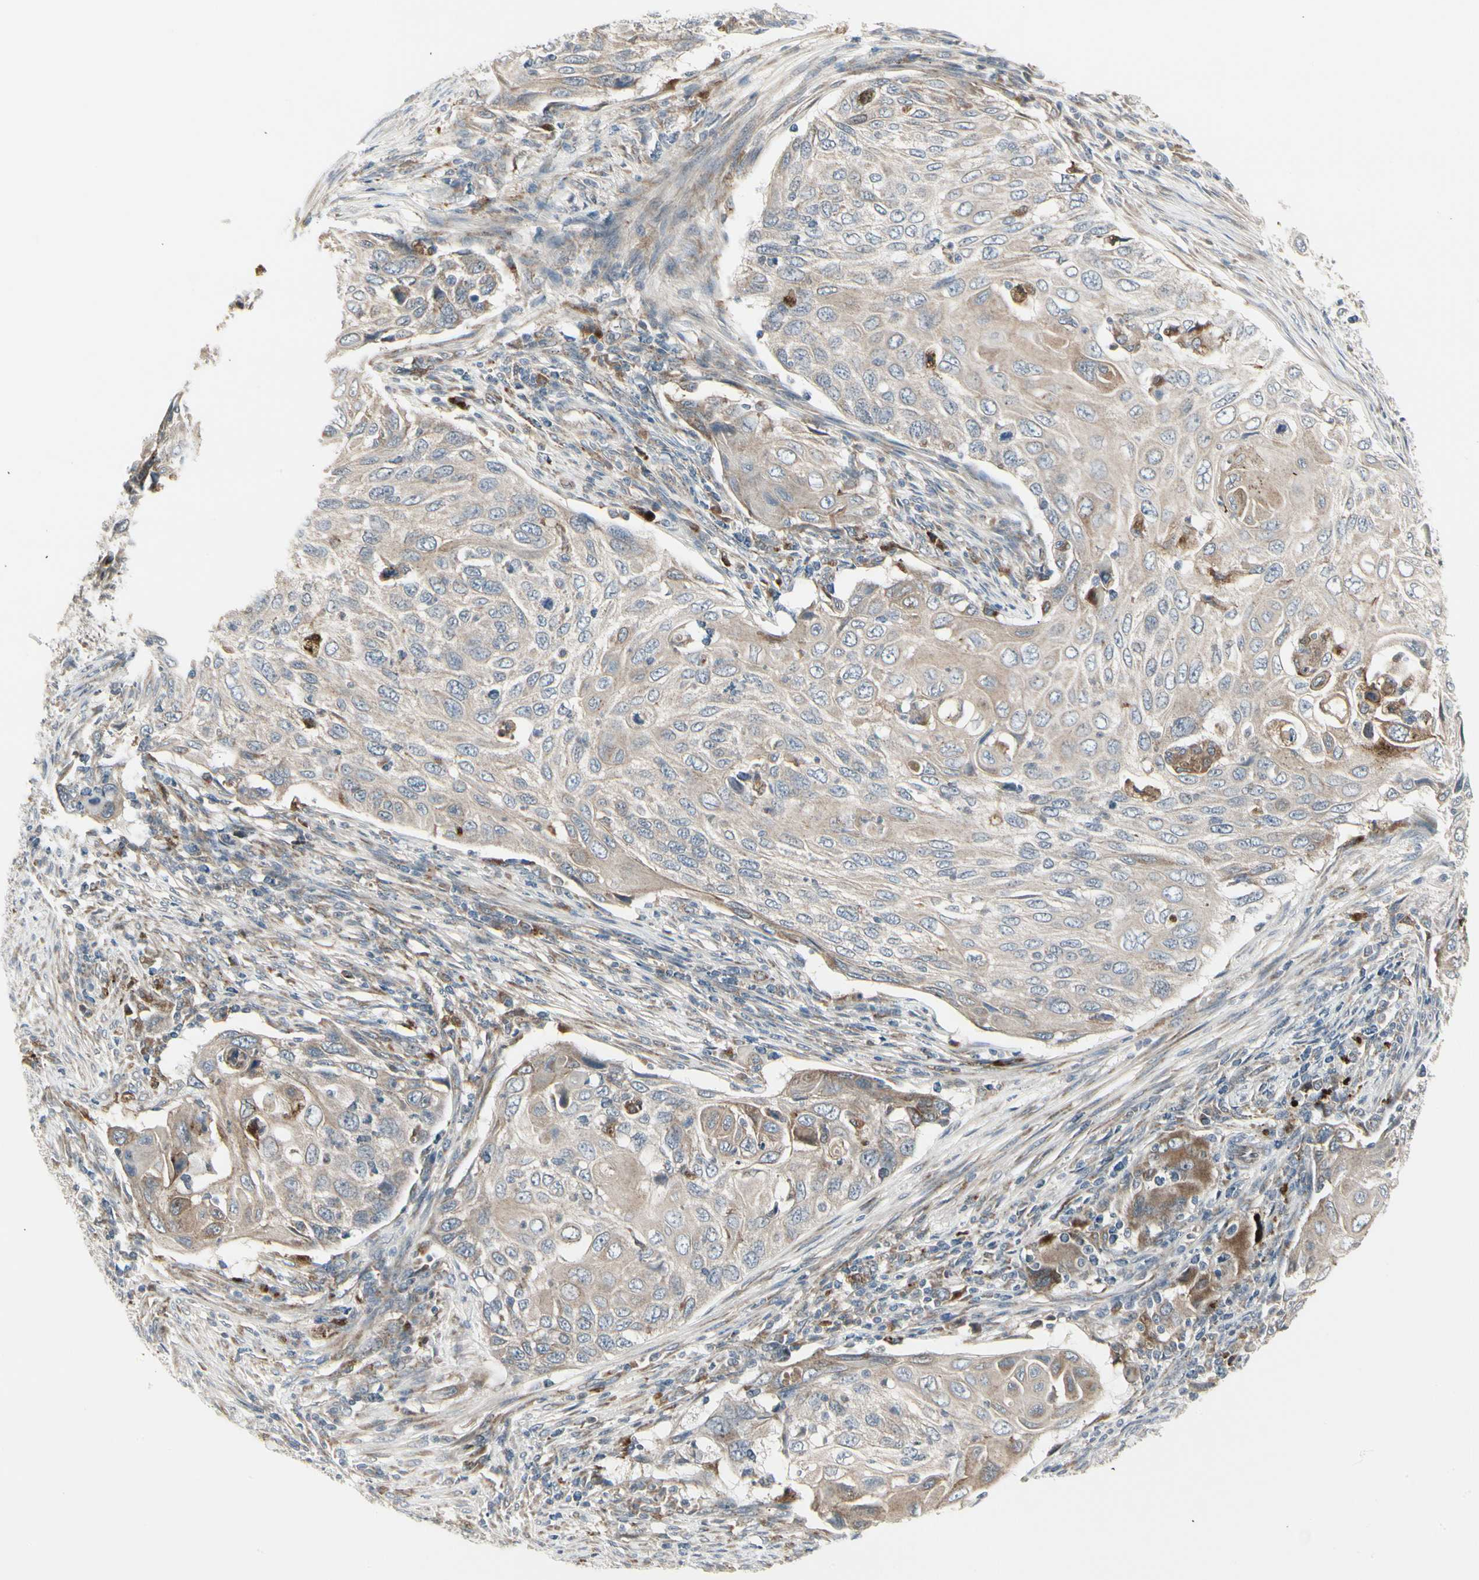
{"staining": {"intensity": "weak", "quantity": "25%-75%", "location": "cytoplasmic/membranous"}, "tissue": "cervical cancer", "cell_type": "Tumor cells", "image_type": "cancer", "snomed": [{"axis": "morphology", "description": "Squamous cell carcinoma, NOS"}, {"axis": "topography", "description": "Cervix"}], "caption": "Immunohistochemistry histopathology image of neoplastic tissue: human squamous cell carcinoma (cervical) stained using immunohistochemistry (IHC) displays low levels of weak protein expression localized specifically in the cytoplasmic/membranous of tumor cells, appearing as a cytoplasmic/membranous brown color.", "gene": "GRN", "patient": {"sex": "female", "age": 70}}